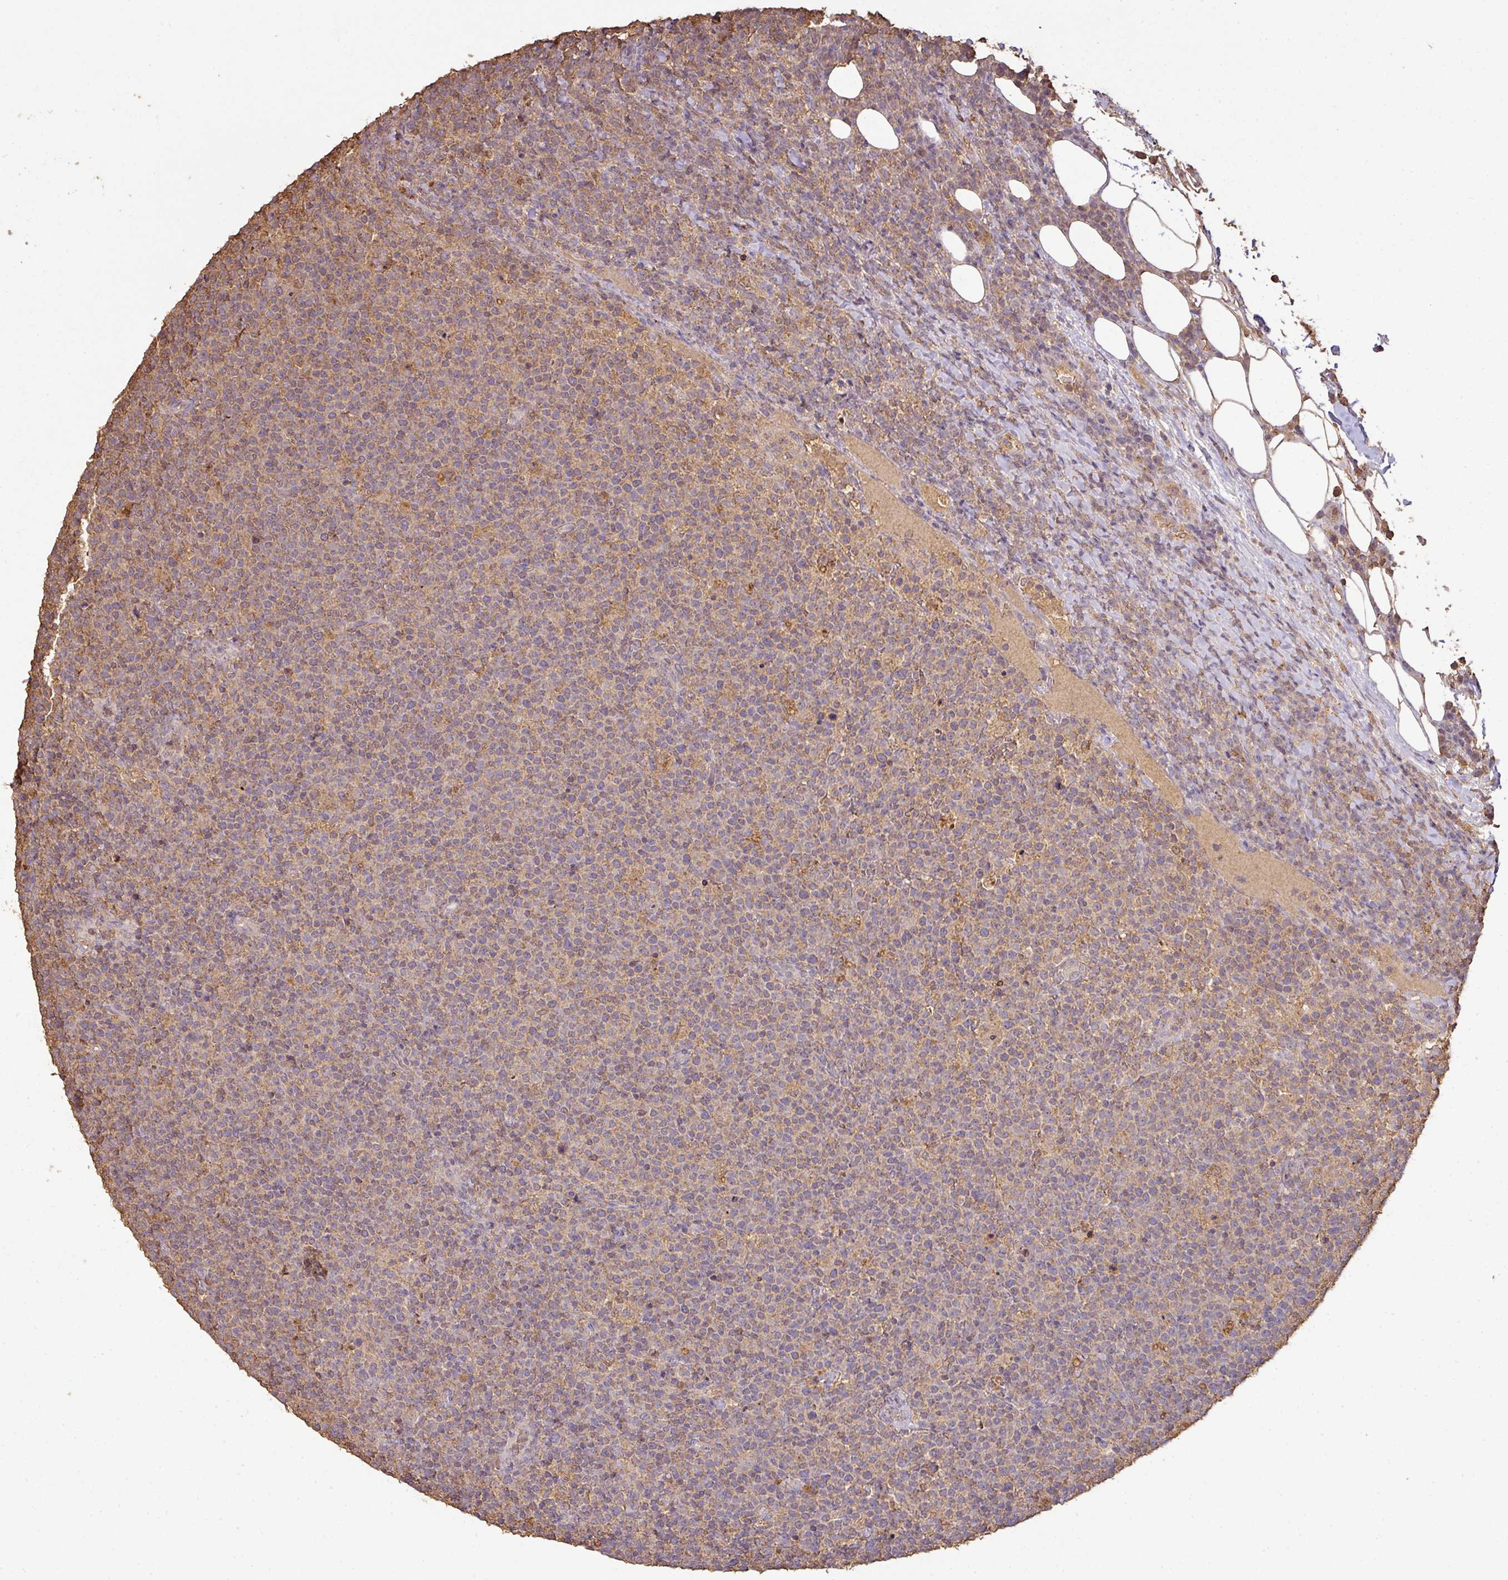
{"staining": {"intensity": "weak", "quantity": "25%-75%", "location": "cytoplasmic/membranous"}, "tissue": "lymphoma", "cell_type": "Tumor cells", "image_type": "cancer", "snomed": [{"axis": "morphology", "description": "Malignant lymphoma, non-Hodgkin's type, High grade"}, {"axis": "topography", "description": "Lymph node"}], "caption": "The image demonstrates staining of high-grade malignant lymphoma, non-Hodgkin's type, revealing weak cytoplasmic/membranous protein staining (brown color) within tumor cells.", "gene": "ATAT1", "patient": {"sex": "male", "age": 61}}